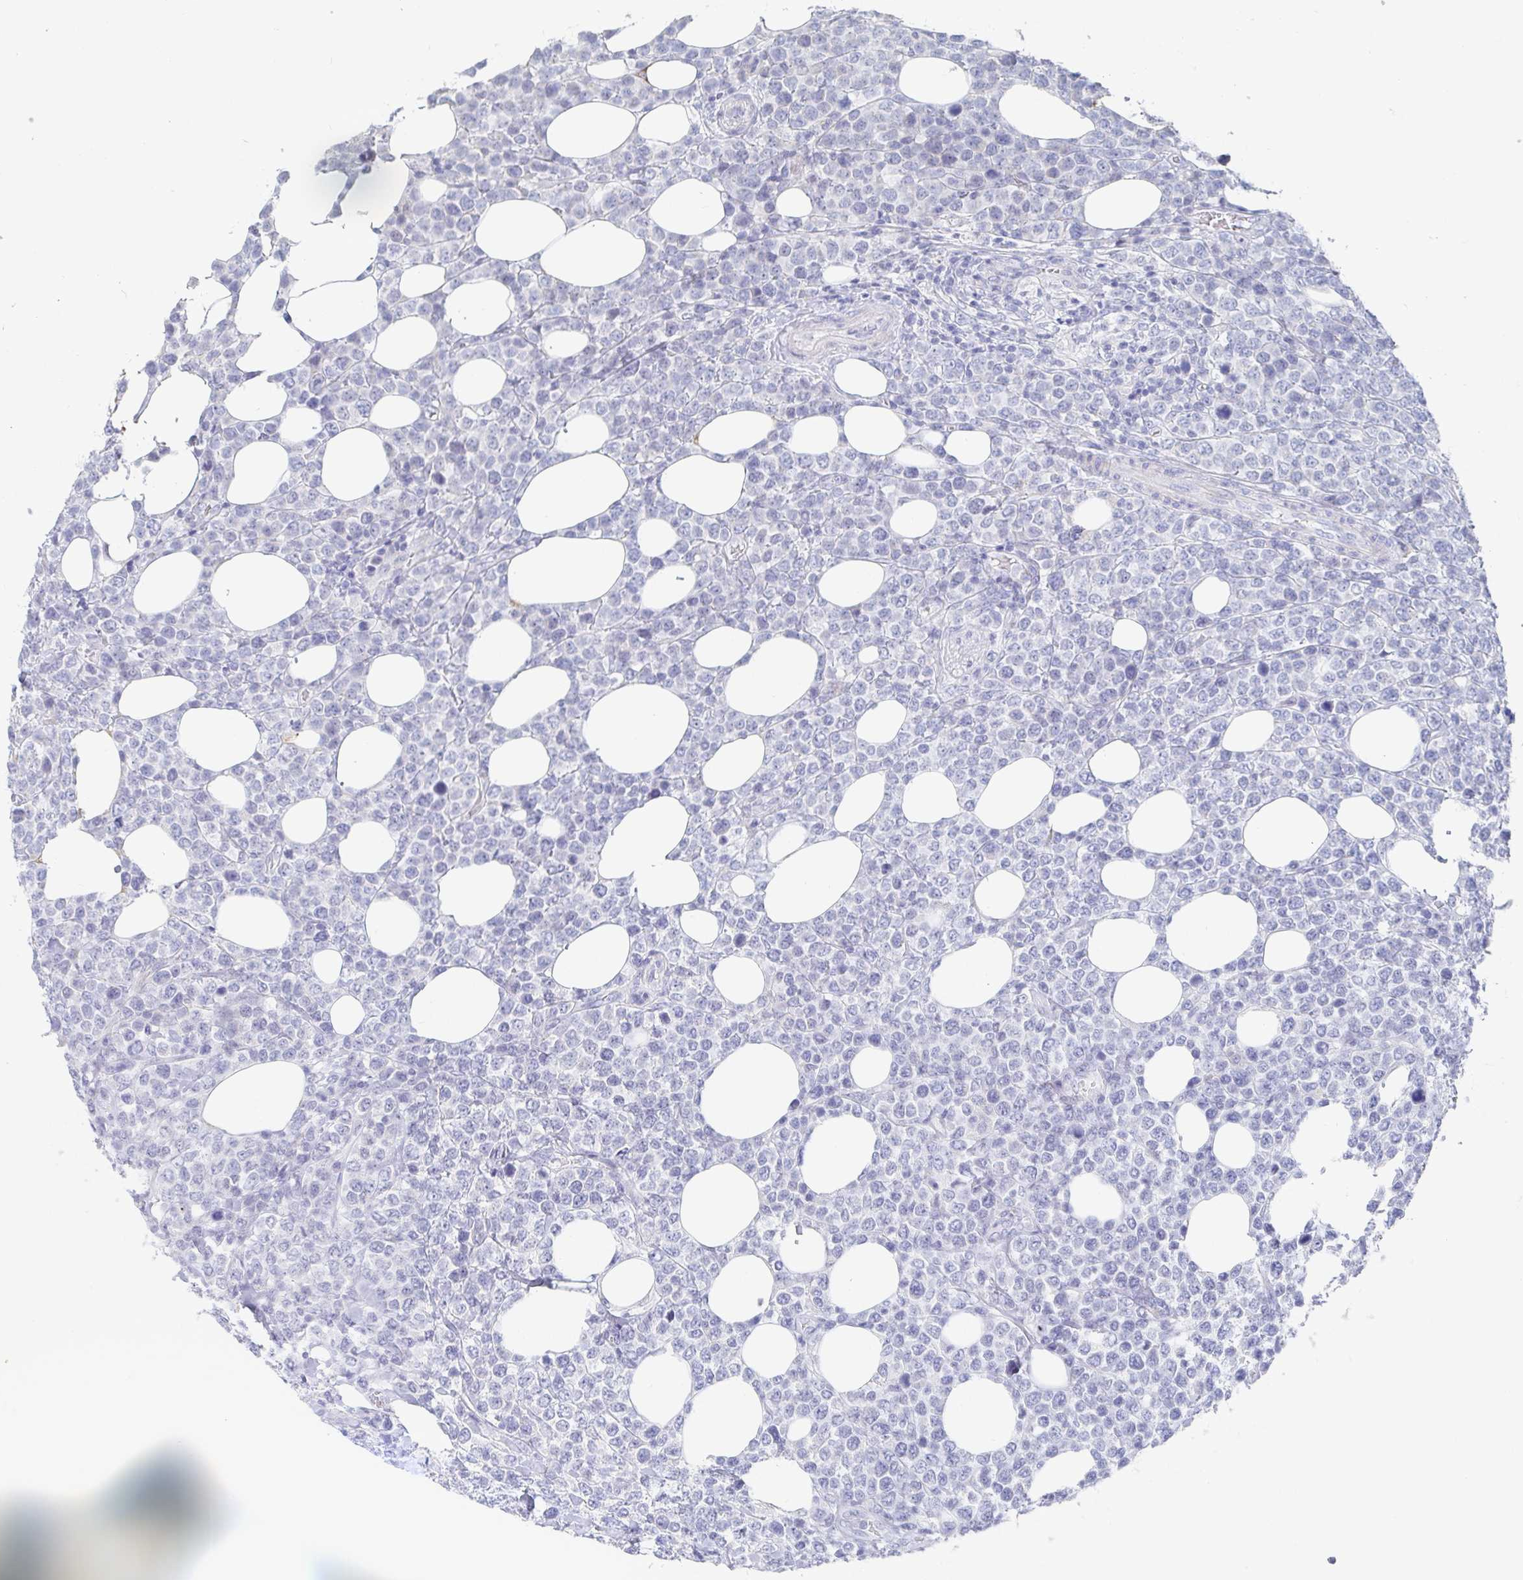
{"staining": {"intensity": "negative", "quantity": "none", "location": "none"}, "tissue": "lymphoma", "cell_type": "Tumor cells", "image_type": "cancer", "snomed": [{"axis": "morphology", "description": "Malignant lymphoma, non-Hodgkin's type, High grade"}, {"axis": "topography", "description": "Soft tissue"}], "caption": "High magnification brightfield microscopy of high-grade malignant lymphoma, non-Hodgkin's type stained with DAB (brown) and counterstained with hematoxylin (blue): tumor cells show no significant staining.", "gene": "ZNF430", "patient": {"sex": "female", "age": 56}}